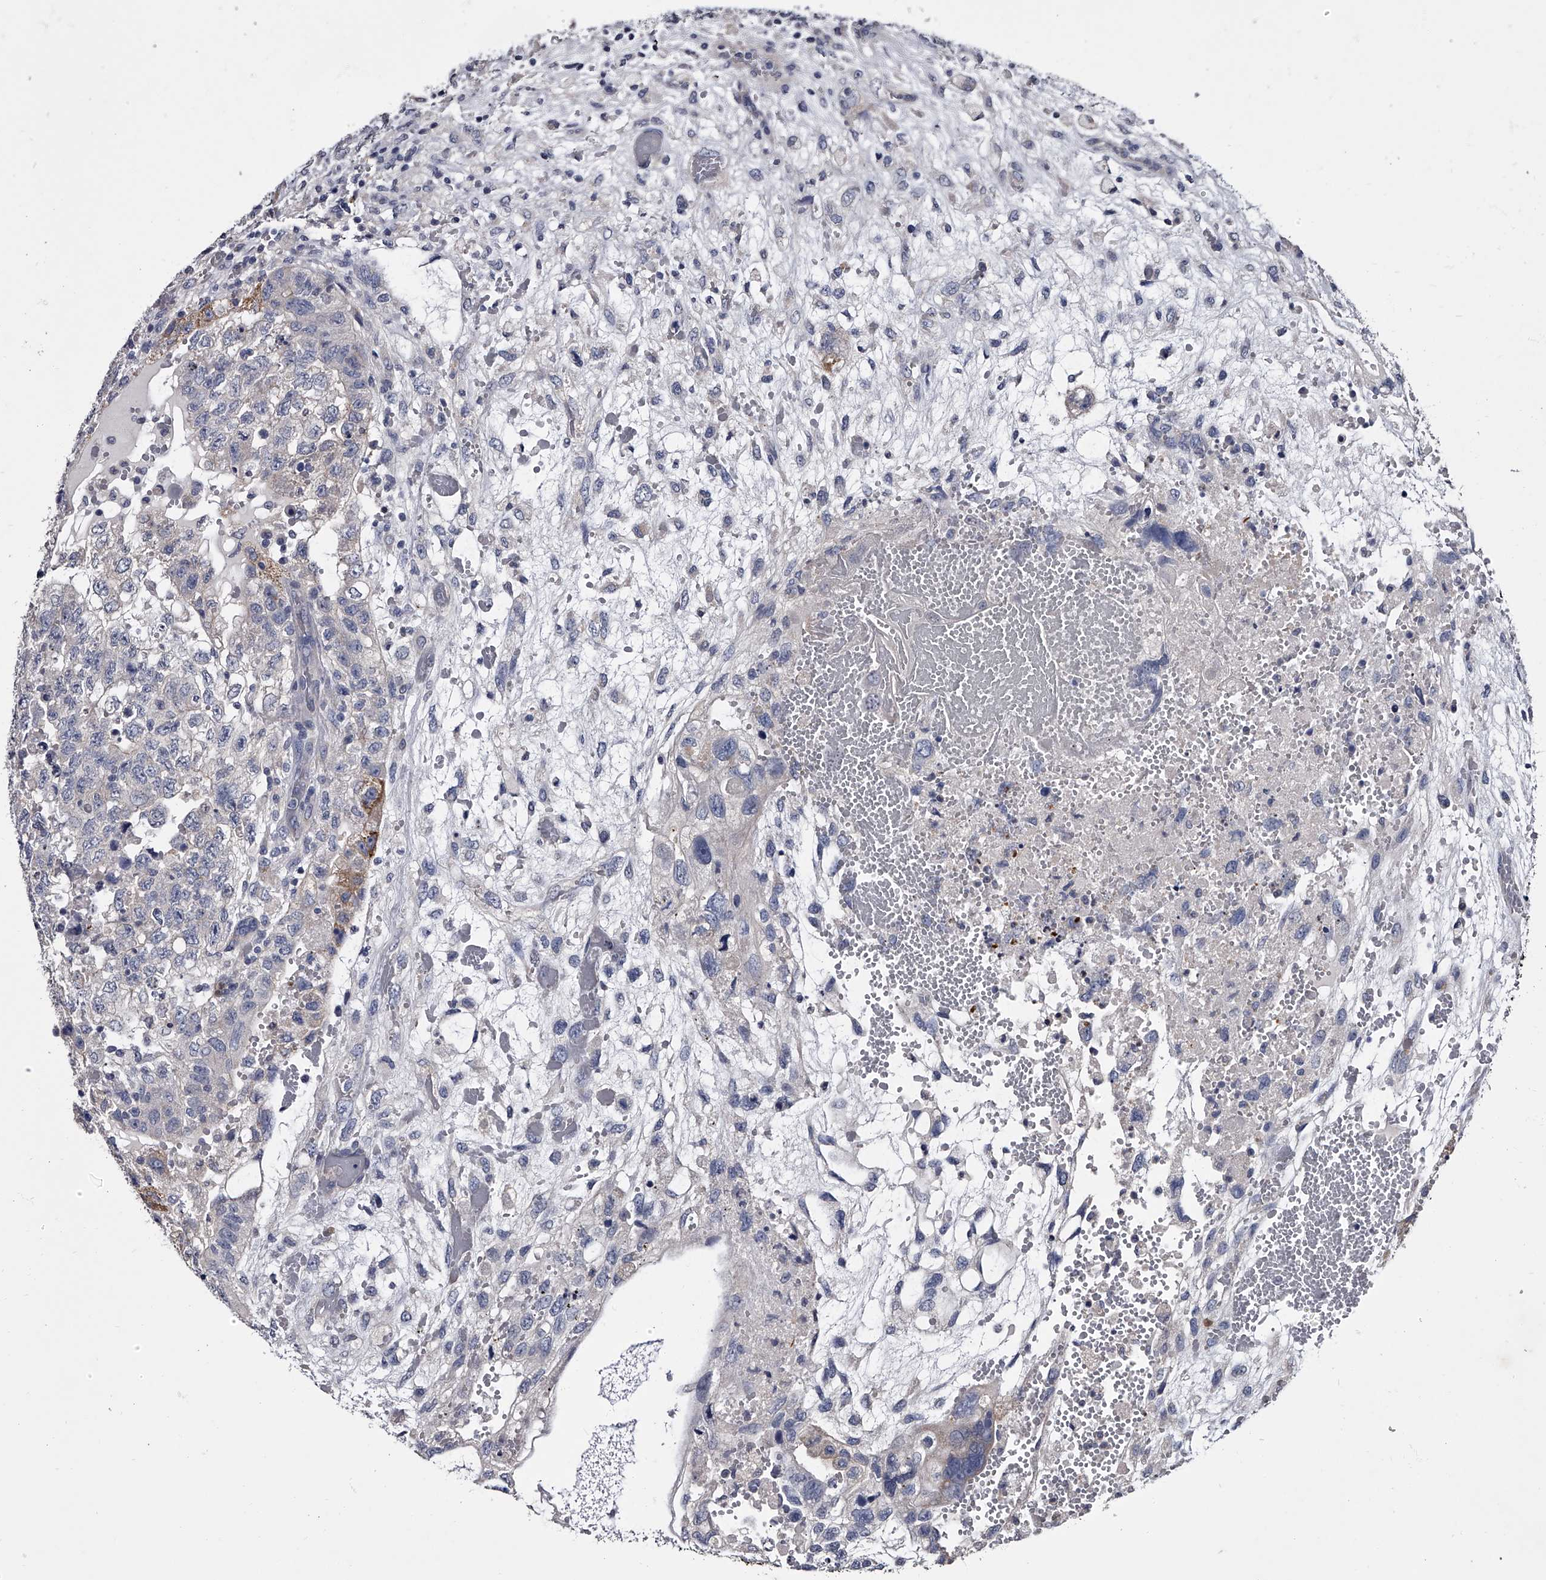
{"staining": {"intensity": "negative", "quantity": "none", "location": "none"}, "tissue": "testis cancer", "cell_type": "Tumor cells", "image_type": "cancer", "snomed": [{"axis": "morphology", "description": "Carcinoma, Embryonal, NOS"}, {"axis": "topography", "description": "Testis"}], "caption": "High magnification brightfield microscopy of testis embryonal carcinoma stained with DAB (brown) and counterstained with hematoxylin (blue): tumor cells show no significant expression.", "gene": "GAPVD1", "patient": {"sex": "male", "age": 36}}